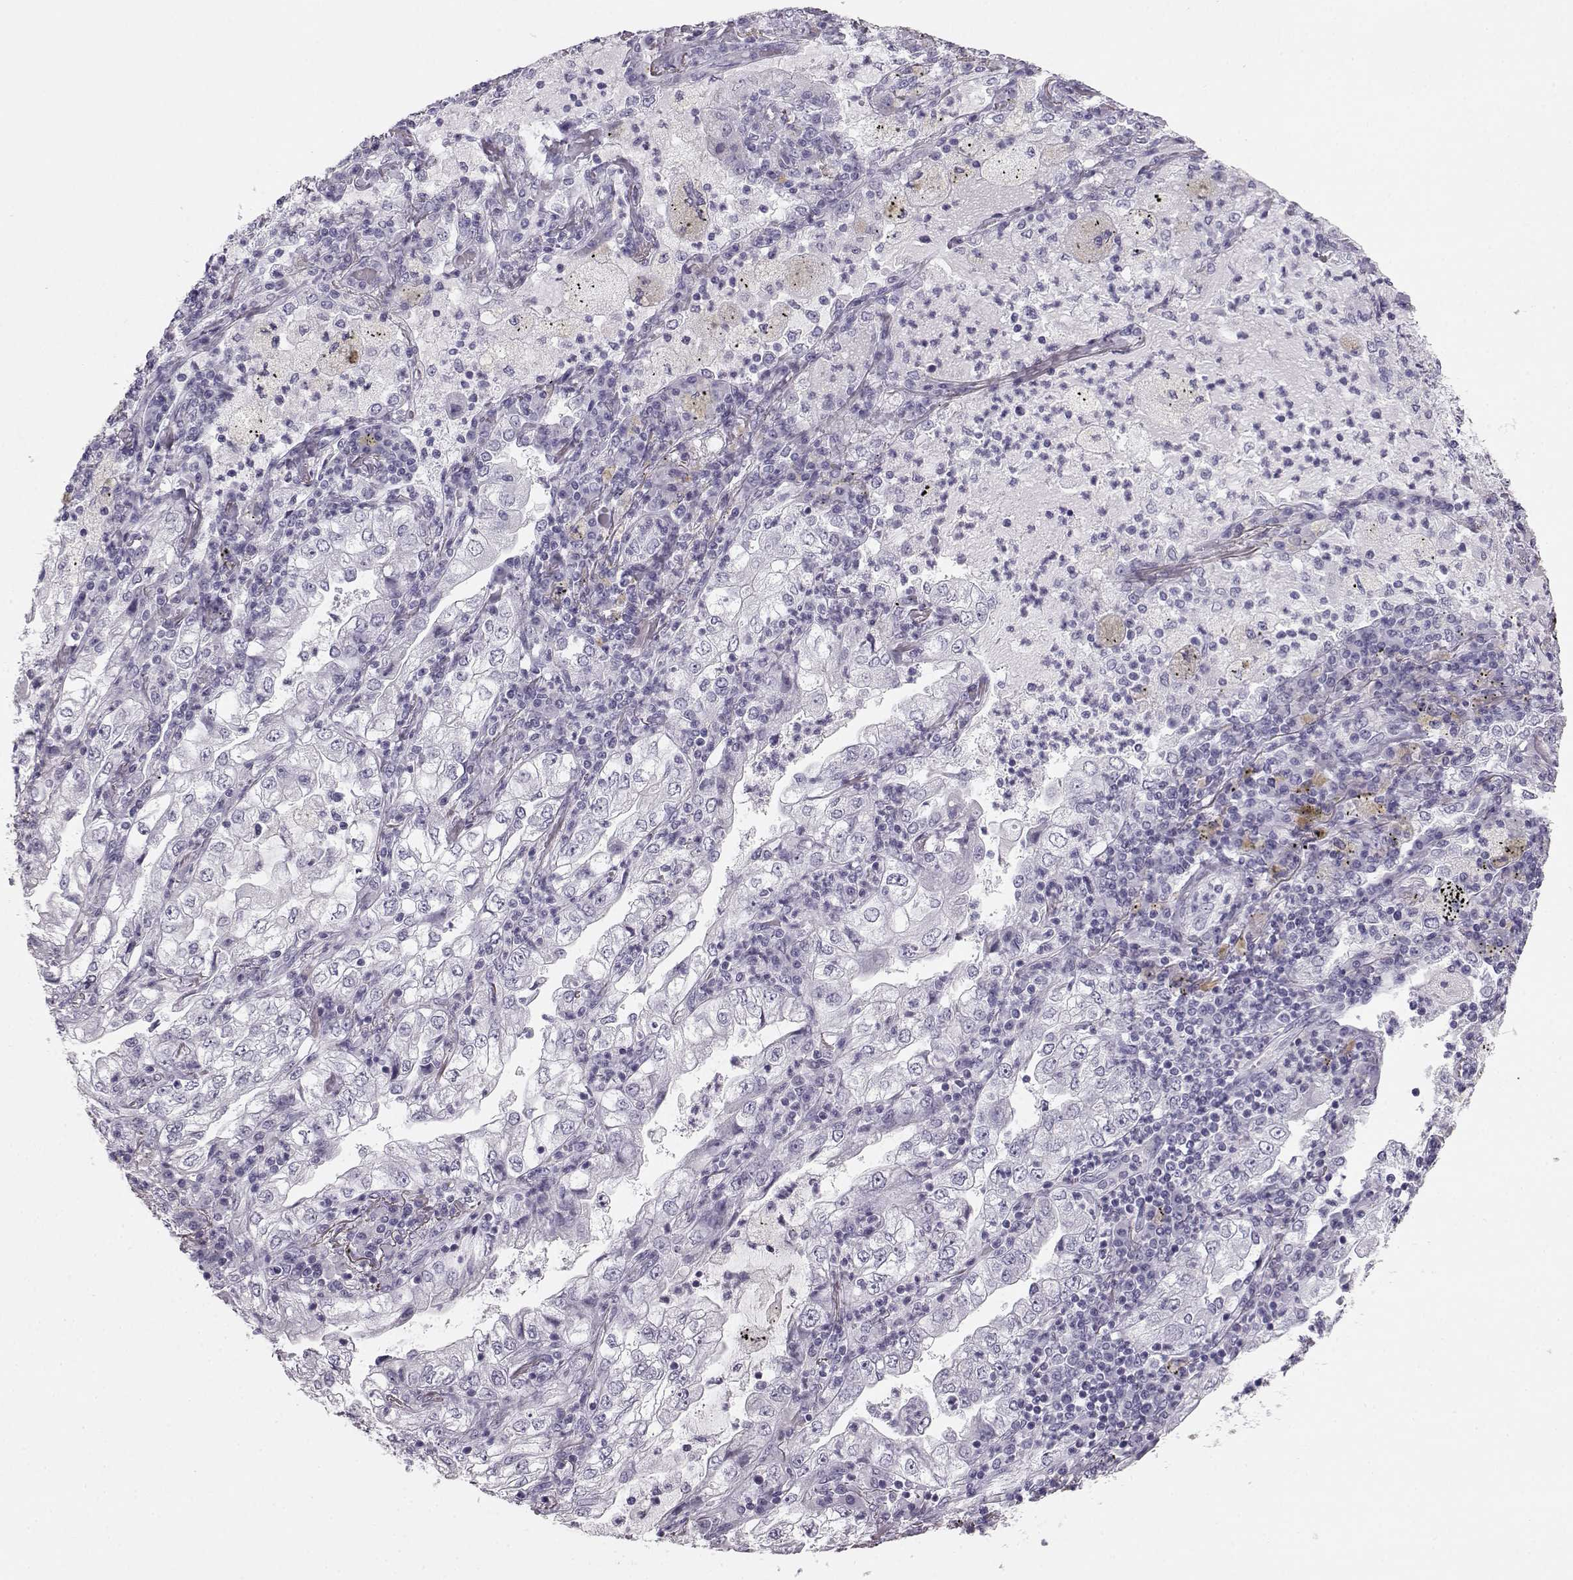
{"staining": {"intensity": "negative", "quantity": "none", "location": "none"}, "tissue": "lung cancer", "cell_type": "Tumor cells", "image_type": "cancer", "snomed": [{"axis": "morphology", "description": "Adenocarcinoma, NOS"}, {"axis": "topography", "description": "Lung"}], "caption": "Tumor cells are negative for protein expression in human adenocarcinoma (lung).", "gene": "BFSP2", "patient": {"sex": "female", "age": 73}}